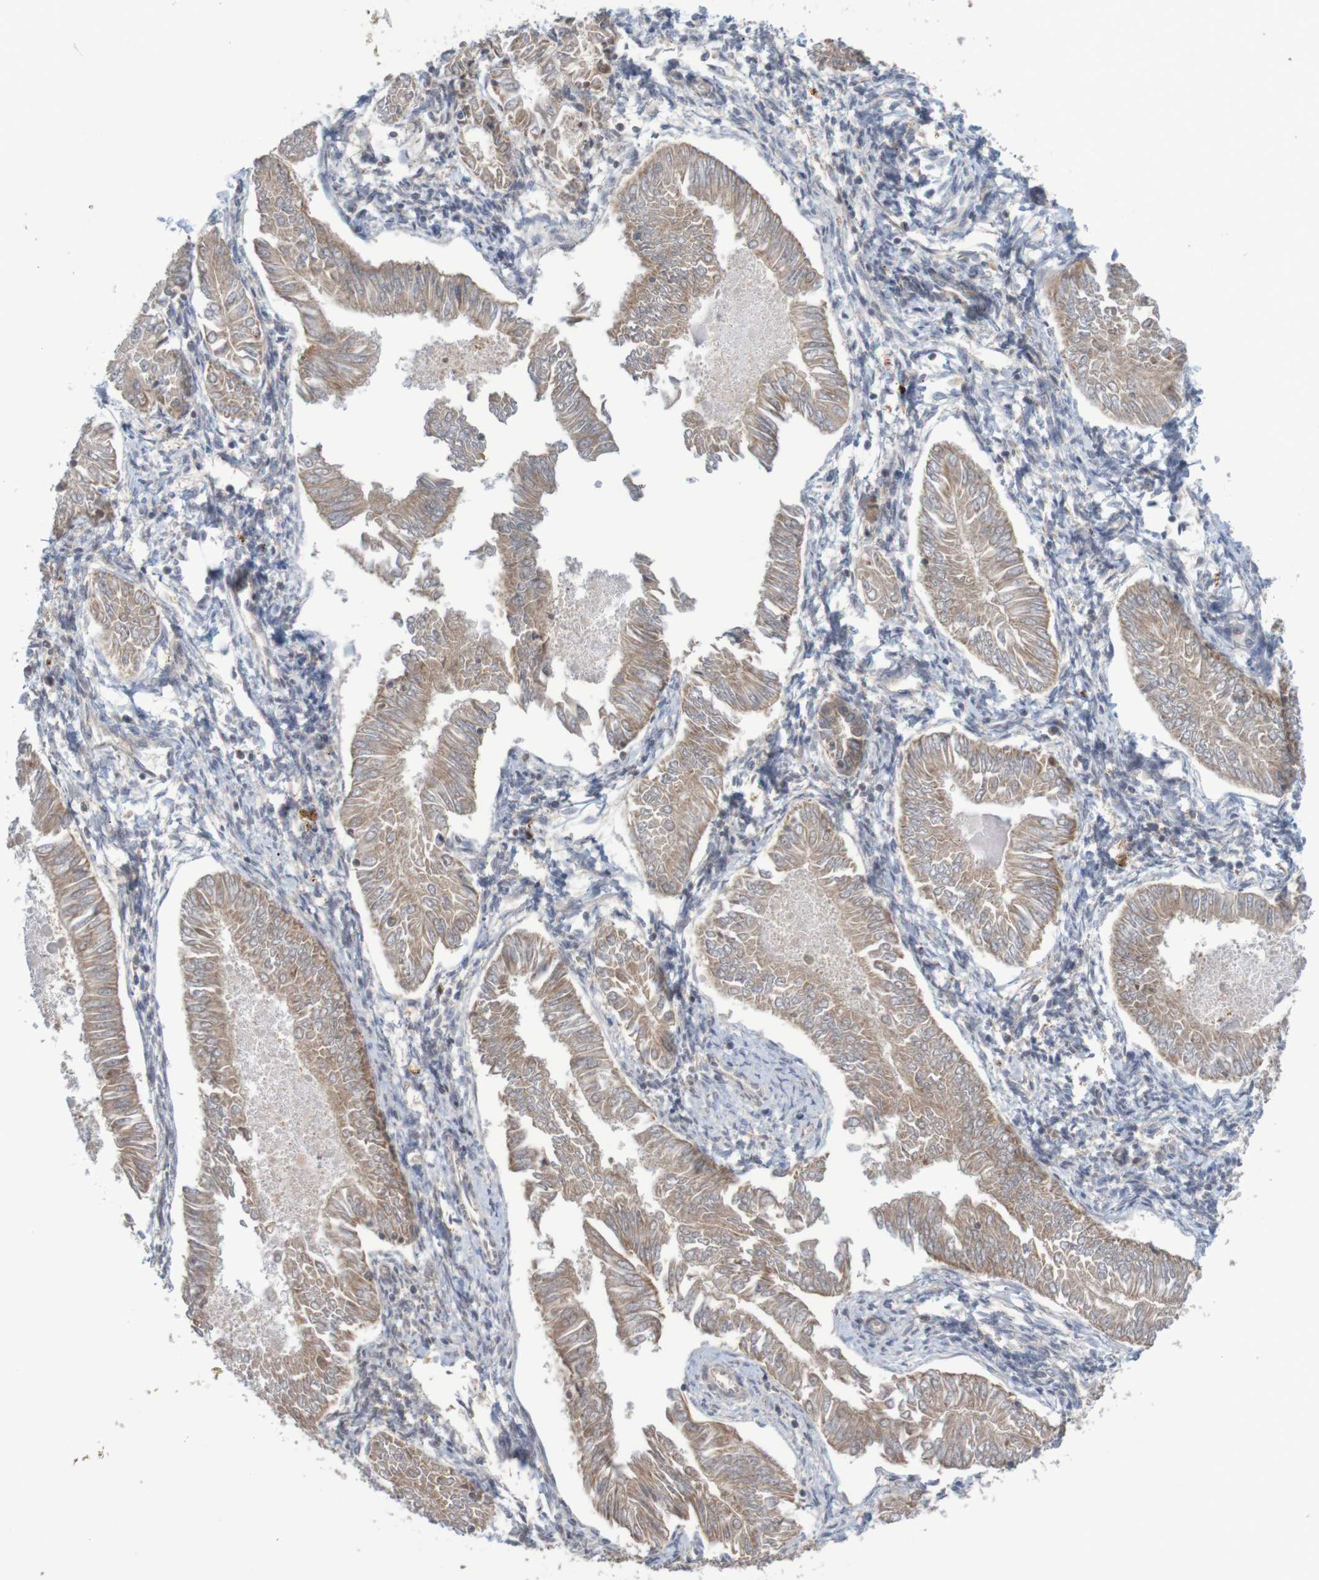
{"staining": {"intensity": "weak", "quantity": ">75%", "location": "cytoplasmic/membranous"}, "tissue": "endometrial cancer", "cell_type": "Tumor cells", "image_type": "cancer", "snomed": [{"axis": "morphology", "description": "Adenocarcinoma, NOS"}, {"axis": "topography", "description": "Endometrium"}], "caption": "Adenocarcinoma (endometrial) stained with immunohistochemistry (IHC) reveals weak cytoplasmic/membranous staining in approximately >75% of tumor cells.", "gene": "ANKK1", "patient": {"sex": "female", "age": 53}}